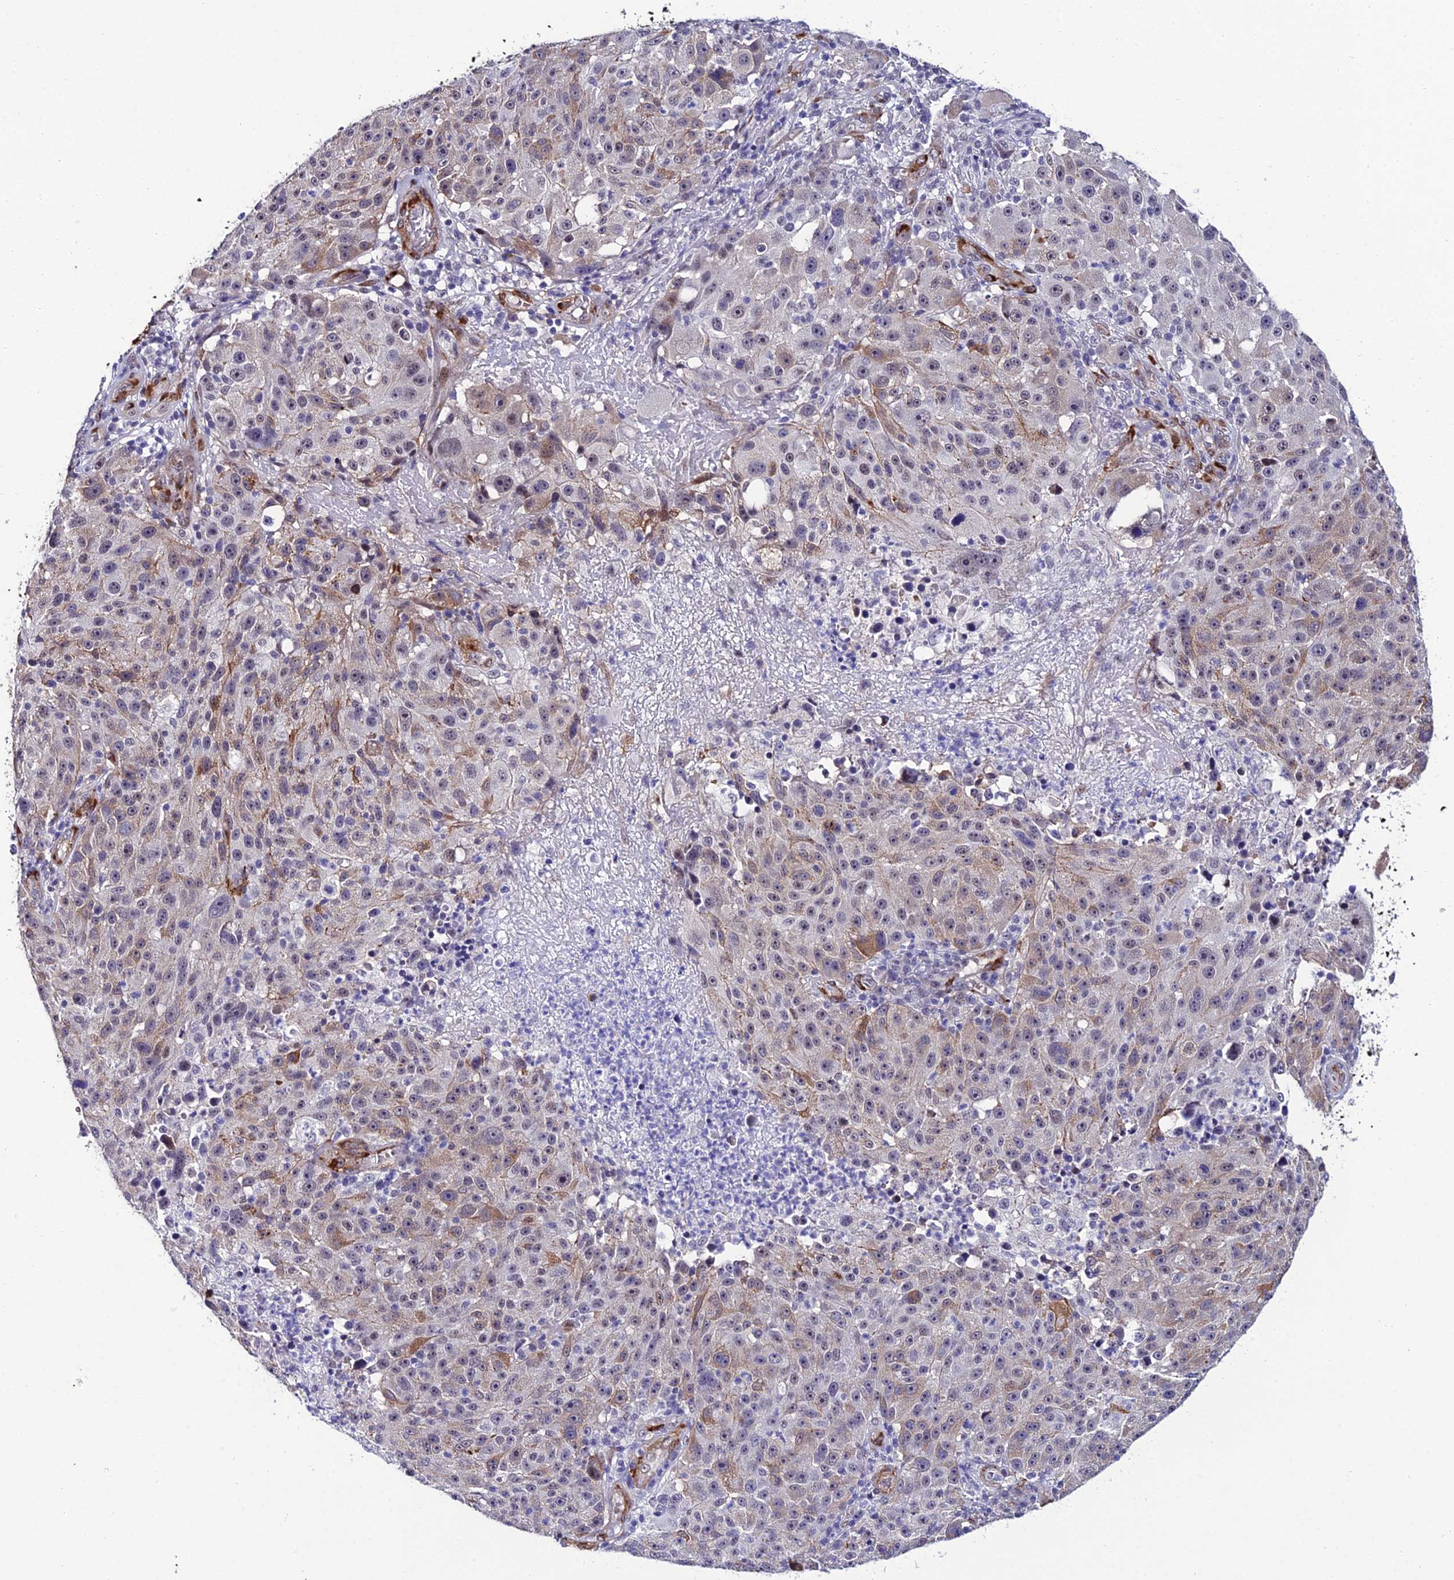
{"staining": {"intensity": "weak", "quantity": "25%-75%", "location": "cytoplasmic/membranous"}, "tissue": "melanoma", "cell_type": "Tumor cells", "image_type": "cancer", "snomed": [{"axis": "morphology", "description": "Malignant melanoma, NOS"}, {"axis": "topography", "description": "Skin"}], "caption": "IHC of malignant melanoma demonstrates low levels of weak cytoplasmic/membranous staining in about 25%-75% of tumor cells.", "gene": "SYT15", "patient": {"sex": "male", "age": 53}}